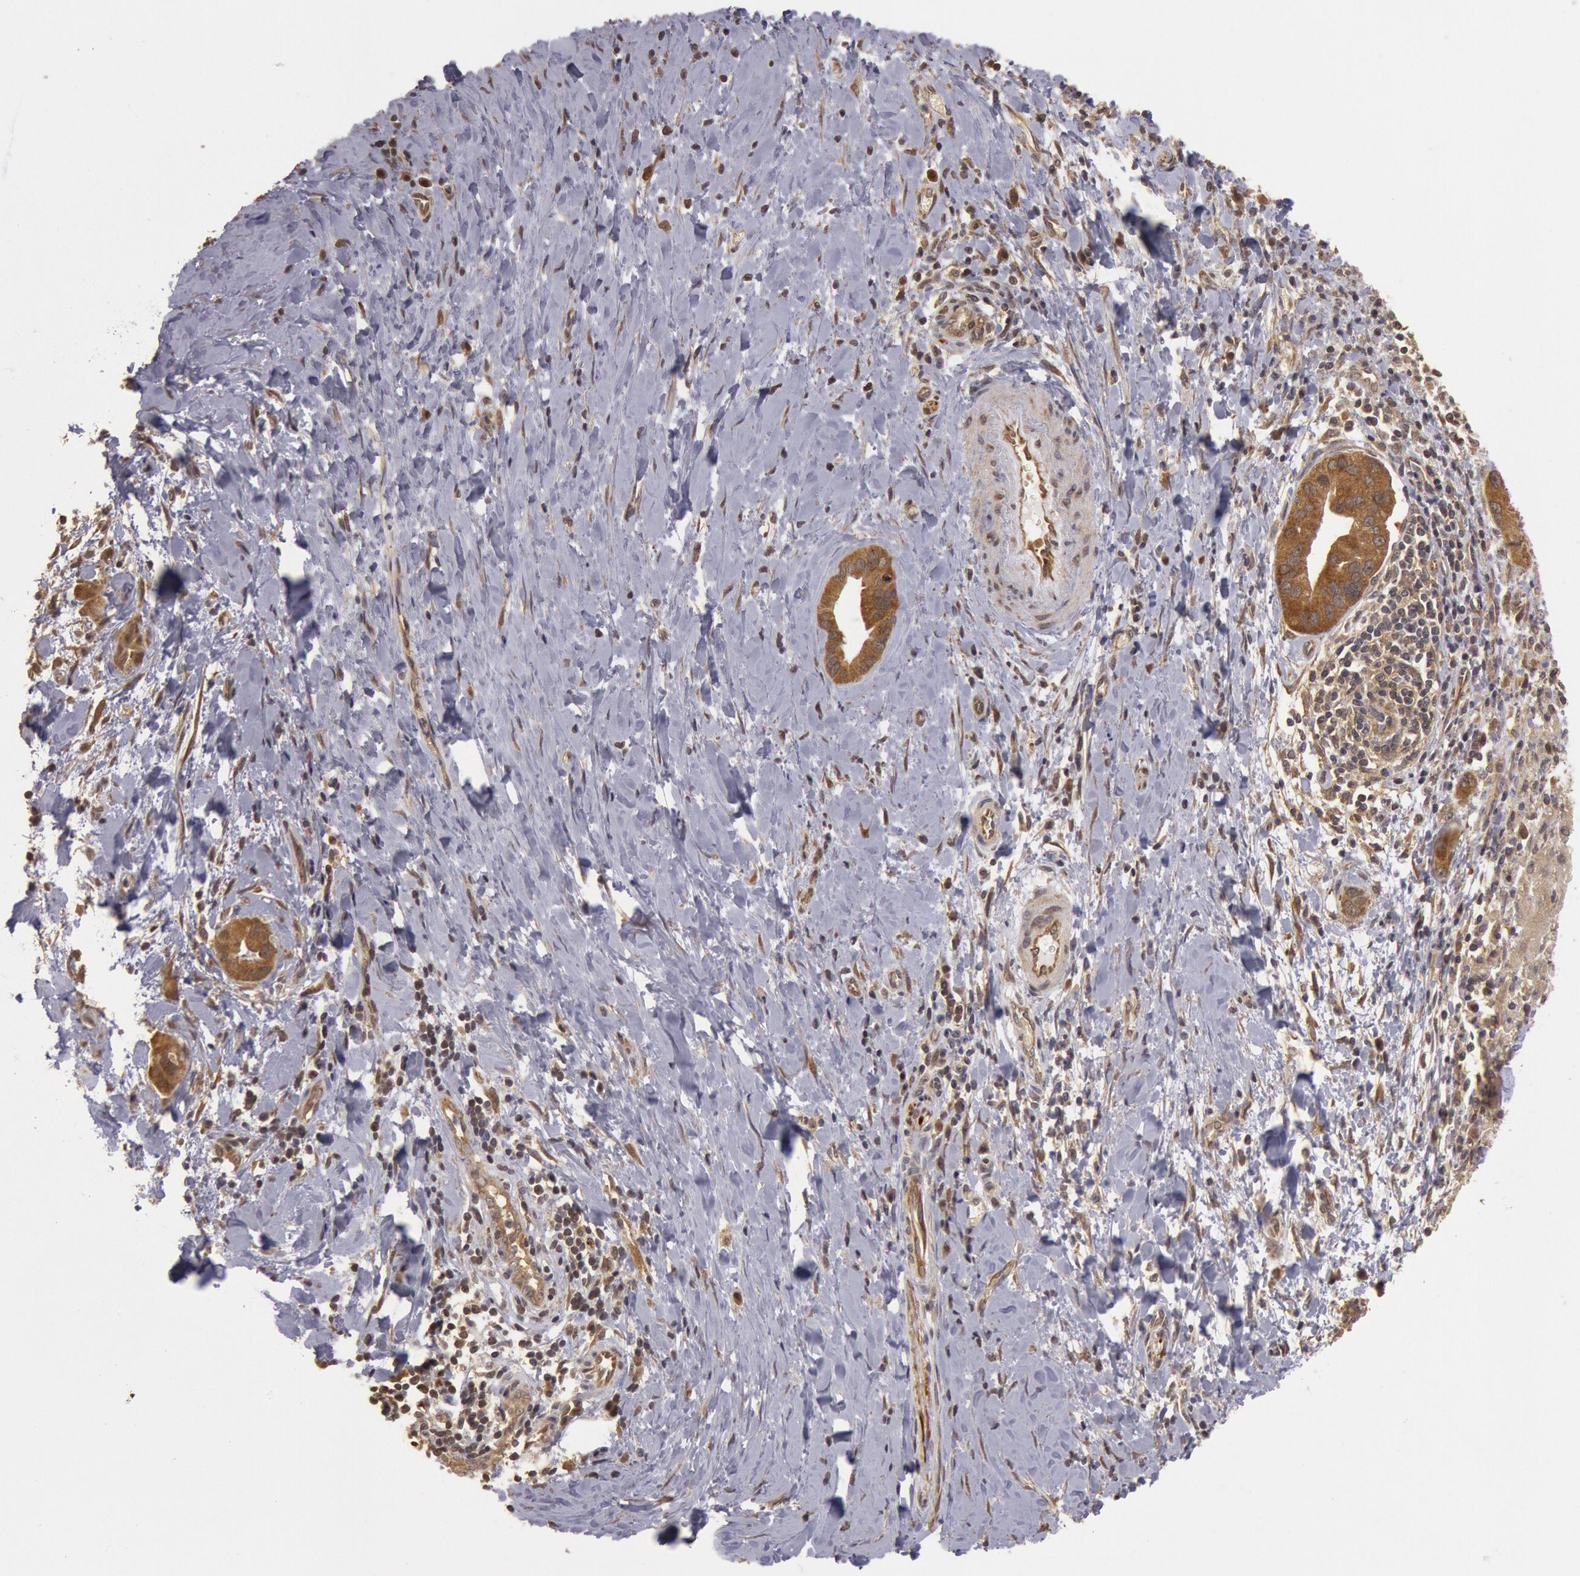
{"staining": {"intensity": "weak", "quantity": ">75%", "location": "cytoplasmic/membranous"}, "tissue": "liver cancer", "cell_type": "Tumor cells", "image_type": "cancer", "snomed": [{"axis": "morphology", "description": "Cholangiocarcinoma"}, {"axis": "topography", "description": "Liver"}], "caption": "Weak cytoplasmic/membranous protein positivity is appreciated in about >75% of tumor cells in cholangiocarcinoma (liver).", "gene": "USP14", "patient": {"sex": "female", "age": 65}}